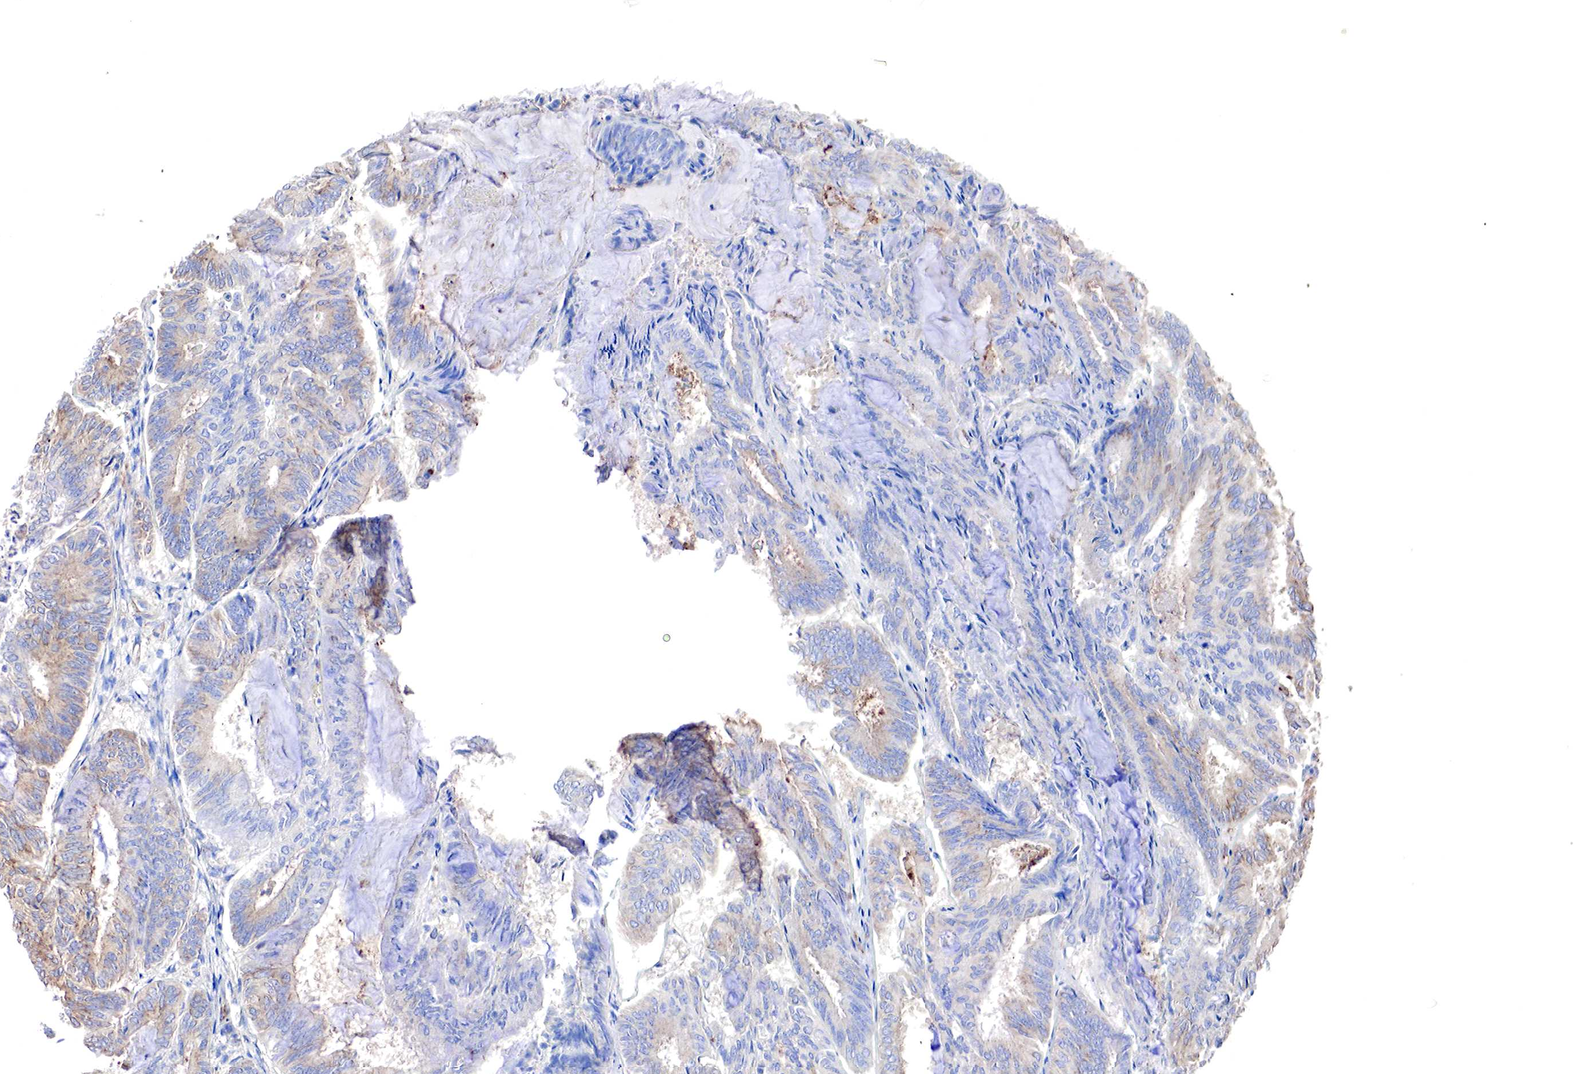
{"staining": {"intensity": "weak", "quantity": "25%-75%", "location": "cytoplasmic/membranous"}, "tissue": "endometrial cancer", "cell_type": "Tumor cells", "image_type": "cancer", "snomed": [{"axis": "morphology", "description": "Adenocarcinoma, NOS"}, {"axis": "topography", "description": "Endometrium"}], "caption": "Brown immunohistochemical staining in human endometrial cancer reveals weak cytoplasmic/membranous expression in about 25%-75% of tumor cells.", "gene": "RDX", "patient": {"sex": "female", "age": 59}}